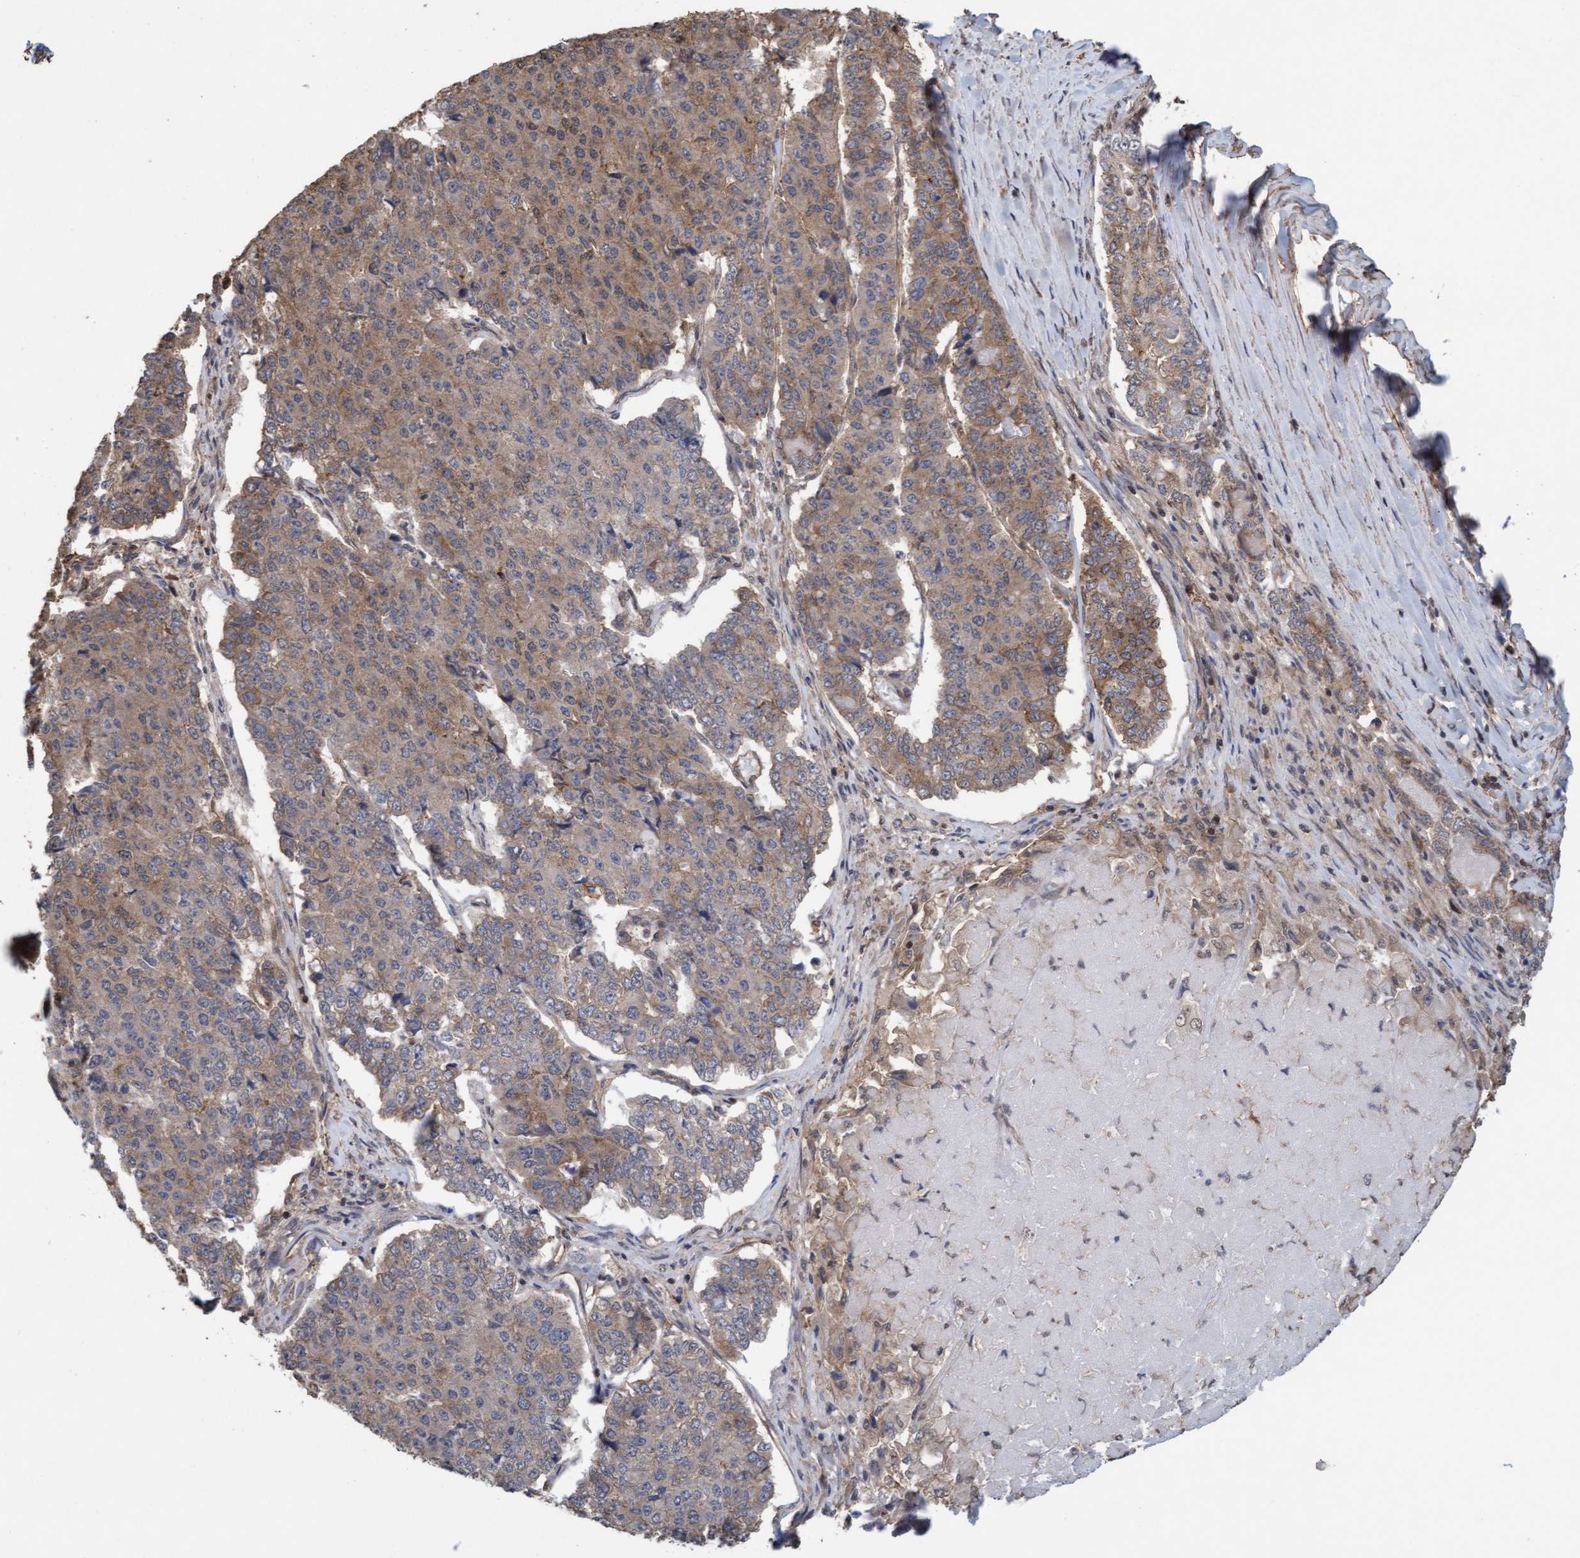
{"staining": {"intensity": "weak", "quantity": ">75%", "location": "cytoplasmic/membranous"}, "tissue": "pancreatic cancer", "cell_type": "Tumor cells", "image_type": "cancer", "snomed": [{"axis": "morphology", "description": "Adenocarcinoma, NOS"}, {"axis": "topography", "description": "Pancreas"}], "caption": "There is low levels of weak cytoplasmic/membranous staining in tumor cells of adenocarcinoma (pancreatic), as demonstrated by immunohistochemical staining (brown color).", "gene": "FXR2", "patient": {"sex": "male", "age": 50}}